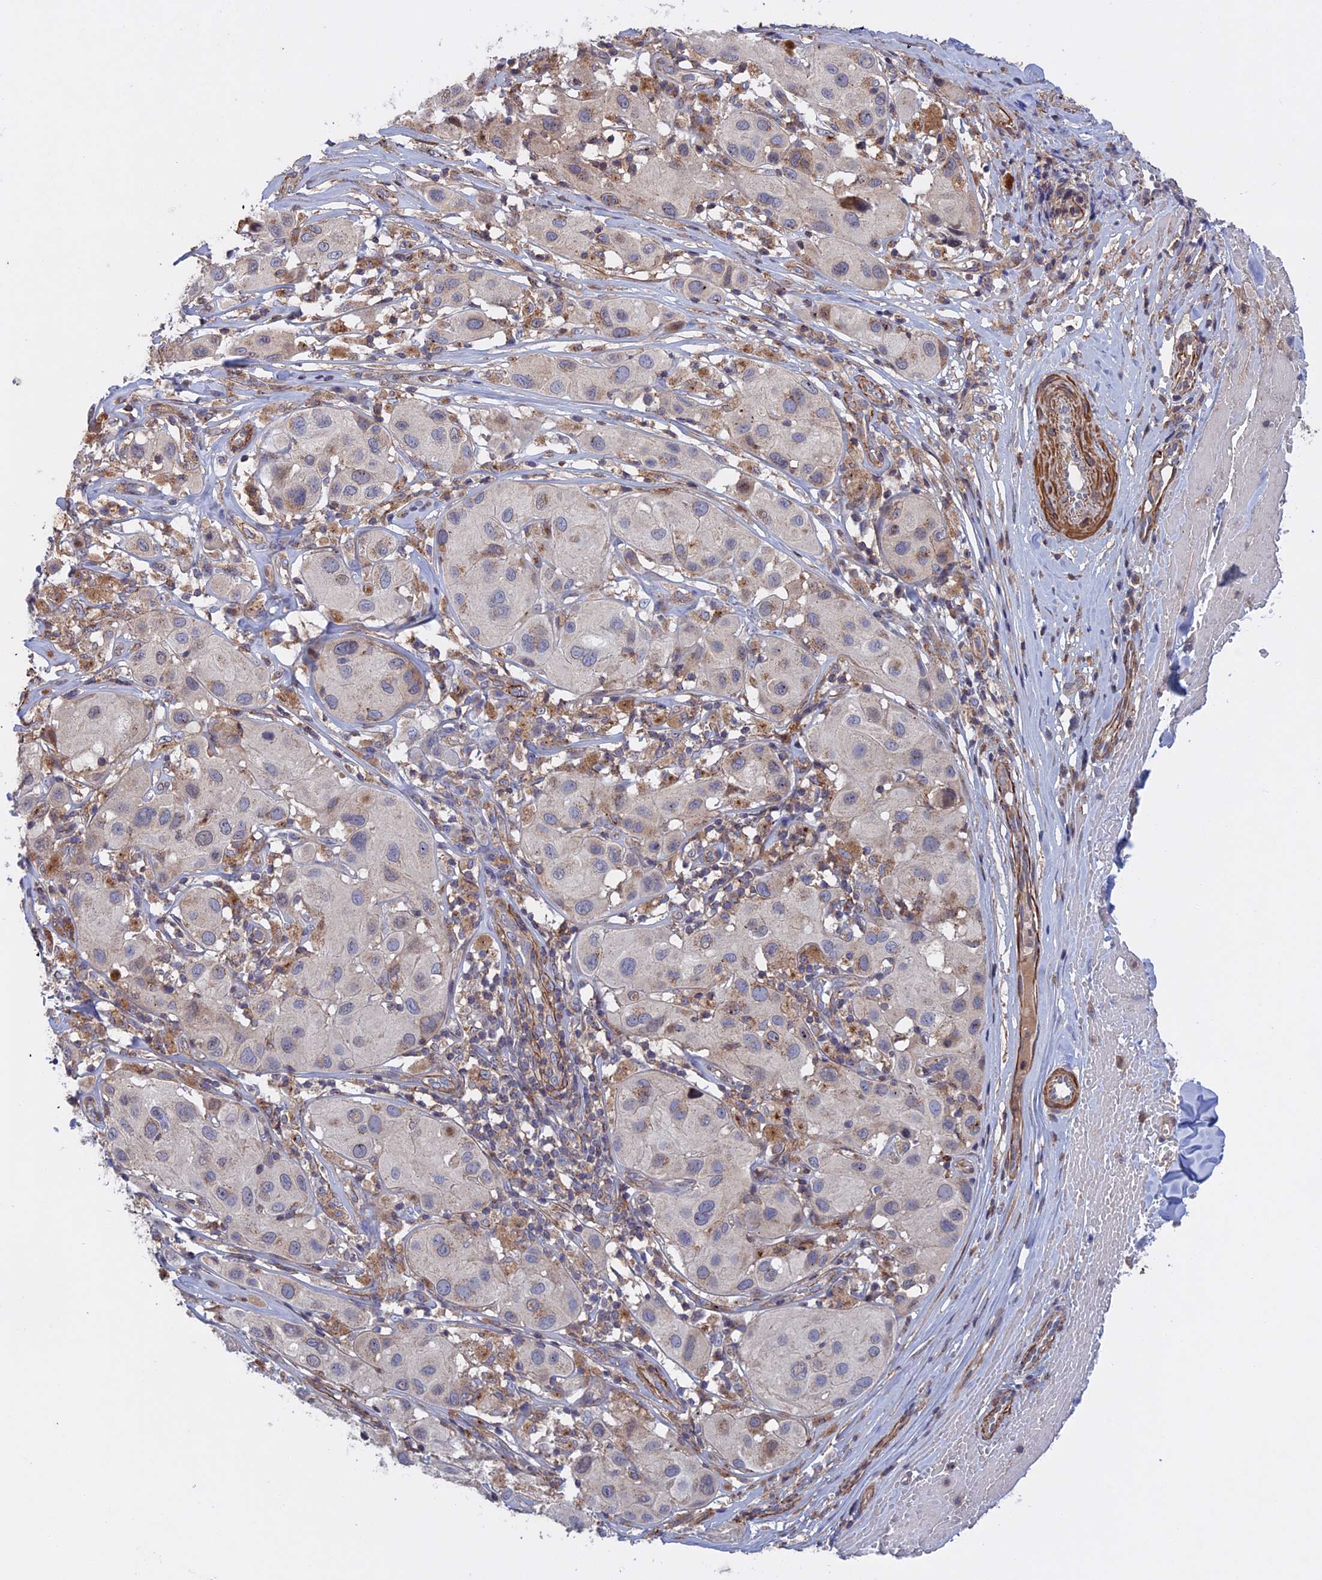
{"staining": {"intensity": "negative", "quantity": "none", "location": "none"}, "tissue": "melanoma", "cell_type": "Tumor cells", "image_type": "cancer", "snomed": [{"axis": "morphology", "description": "Malignant melanoma, Metastatic site"}, {"axis": "topography", "description": "Skin"}], "caption": "A high-resolution micrograph shows IHC staining of melanoma, which shows no significant positivity in tumor cells.", "gene": "LYPD5", "patient": {"sex": "male", "age": 41}}